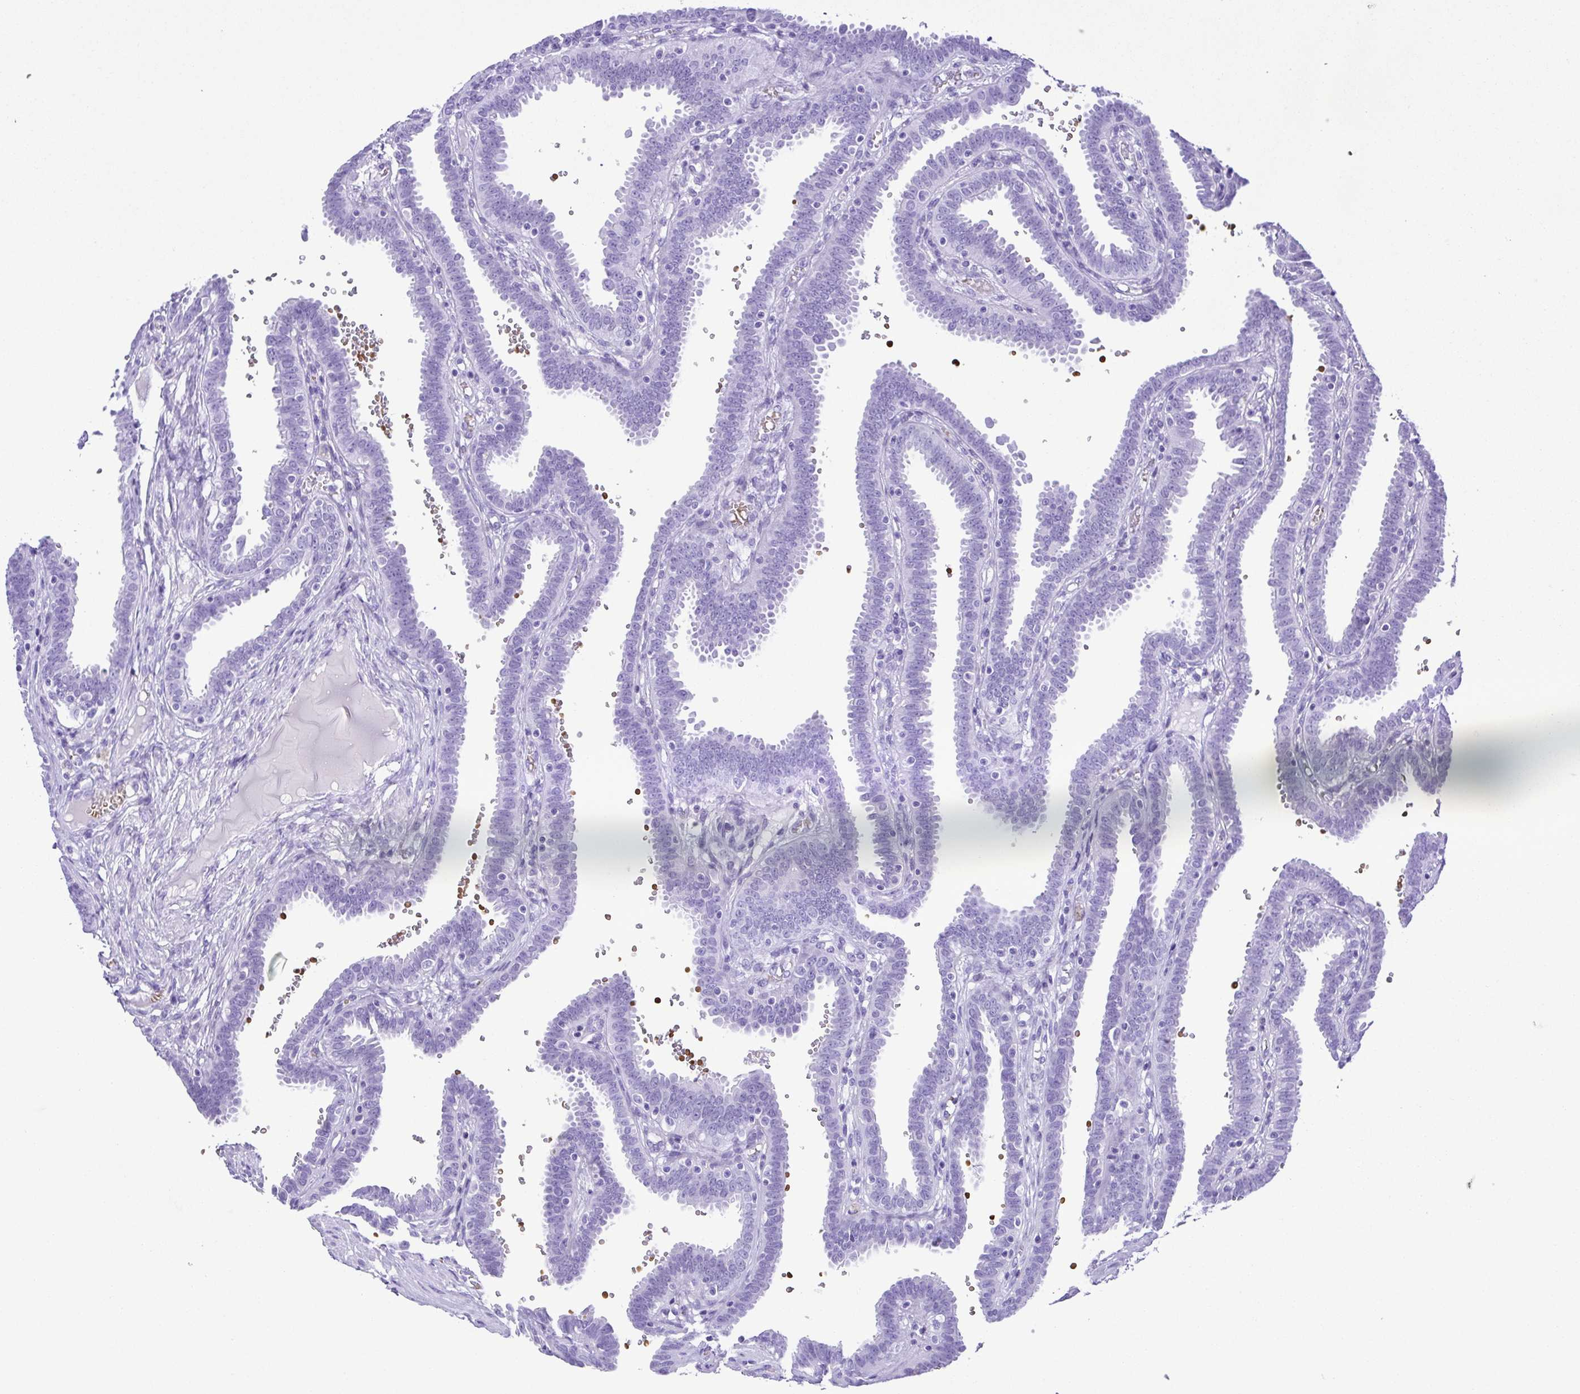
{"staining": {"intensity": "negative", "quantity": "none", "location": "none"}, "tissue": "fallopian tube", "cell_type": "Glandular cells", "image_type": "normal", "snomed": [{"axis": "morphology", "description": "Normal tissue, NOS"}, {"axis": "topography", "description": "Fallopian tube"}], "caption": "The image demonstrates no significant positivity in glandular cells of fallopian tube. The staining is performed using DAB (3,3'-diaminobenzidine) brown chromogen with nuclei counter-stained in using hematoxylin.", "gene": "SYT1", "patient": {"sex": "female", "age": 37}}